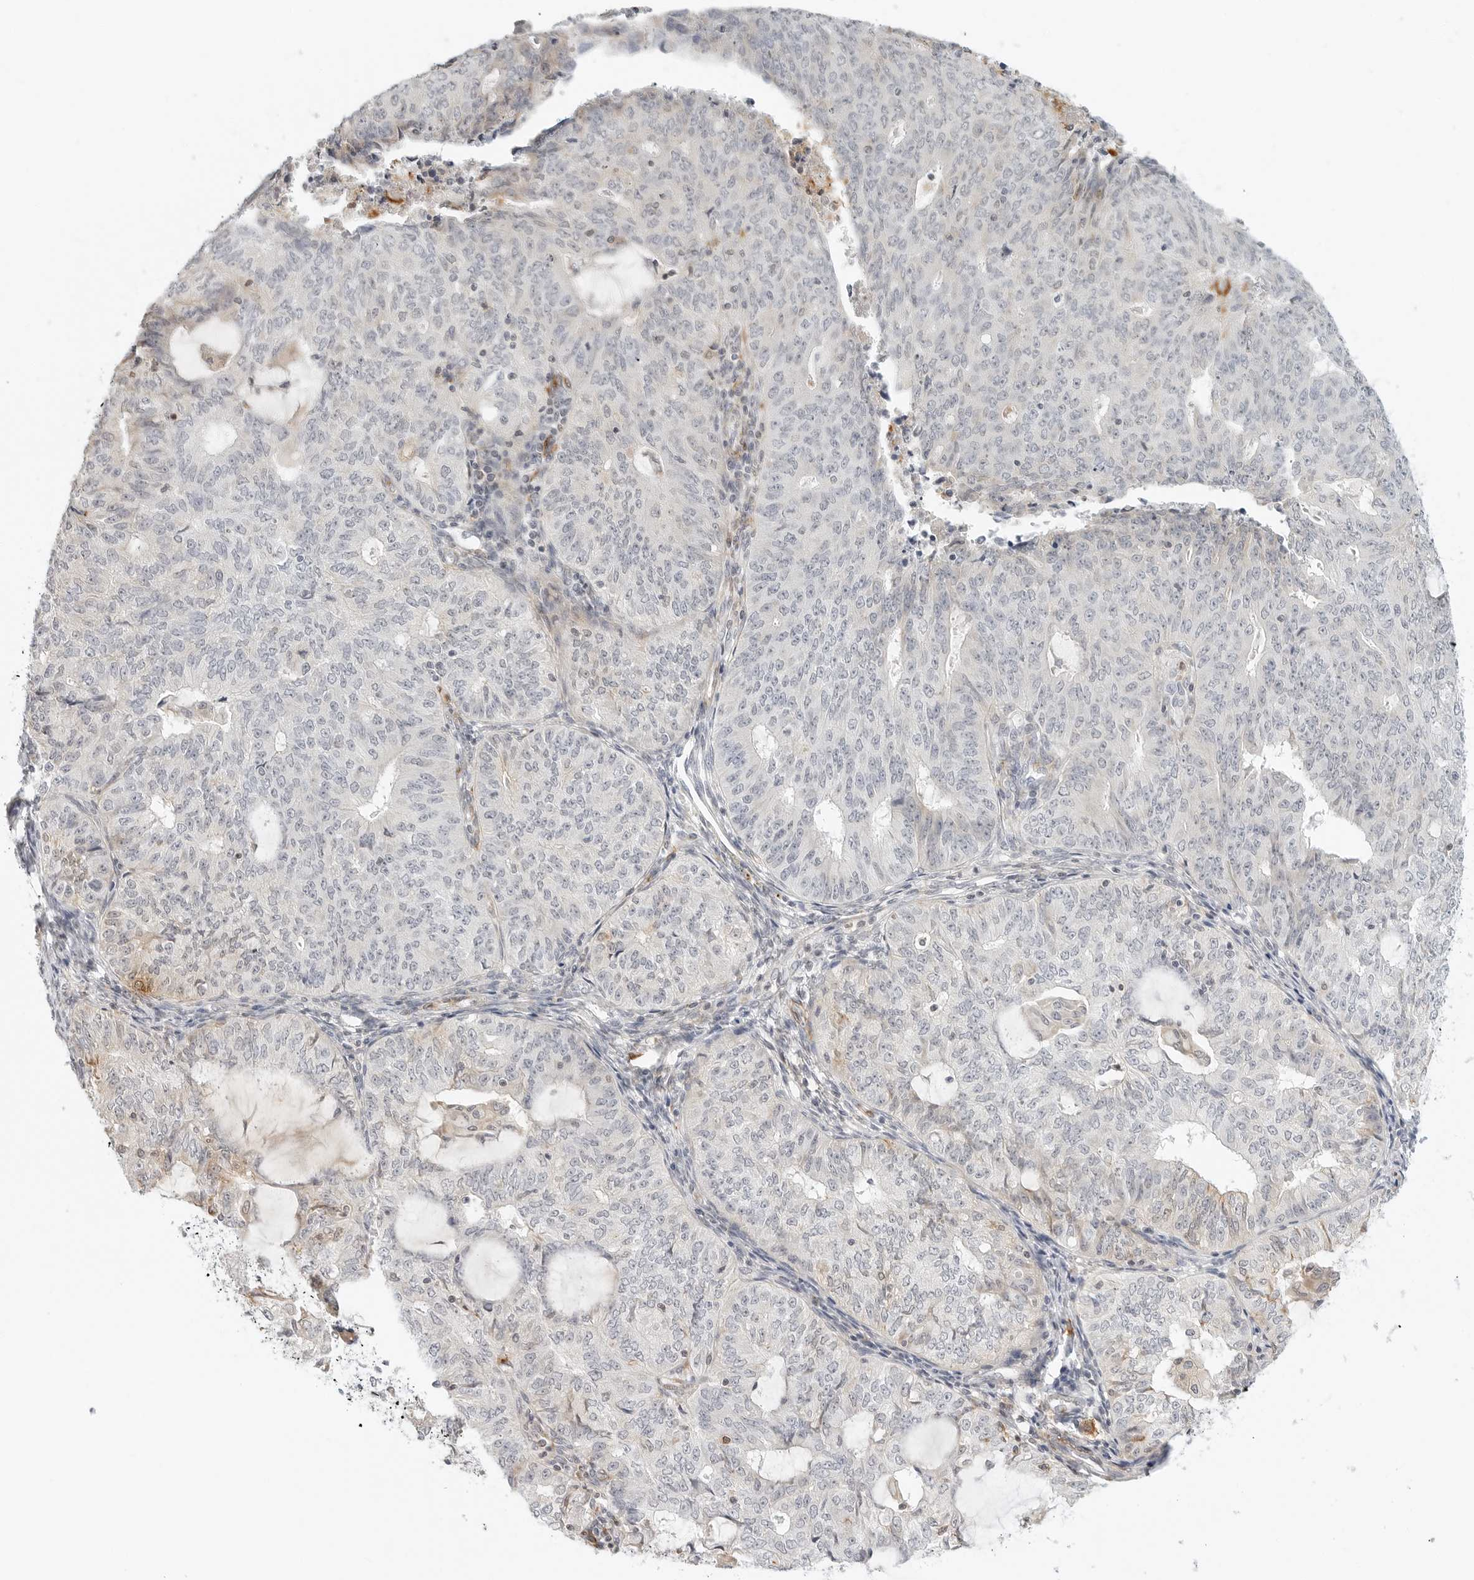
{"staining": {"intensity": "weak", "quantity": "<25%", "location": "cytoplasmic/membranous"}, "tissue": "endometrial cancer", "cell_type": "Tumor cells", "image_type": "cancer", "snomed": [{"axis": "morphology", "description": "Adenocarcinoma, NOS"}, {"axis": "topography", "description": "Endometrium"}], "caption": "The photomicrograph reveals no staining of tumor cells in endometrial adenocarcinoma.", "gene": "C1QTNF1", "patient": {"sex": "female", "age": 32}}